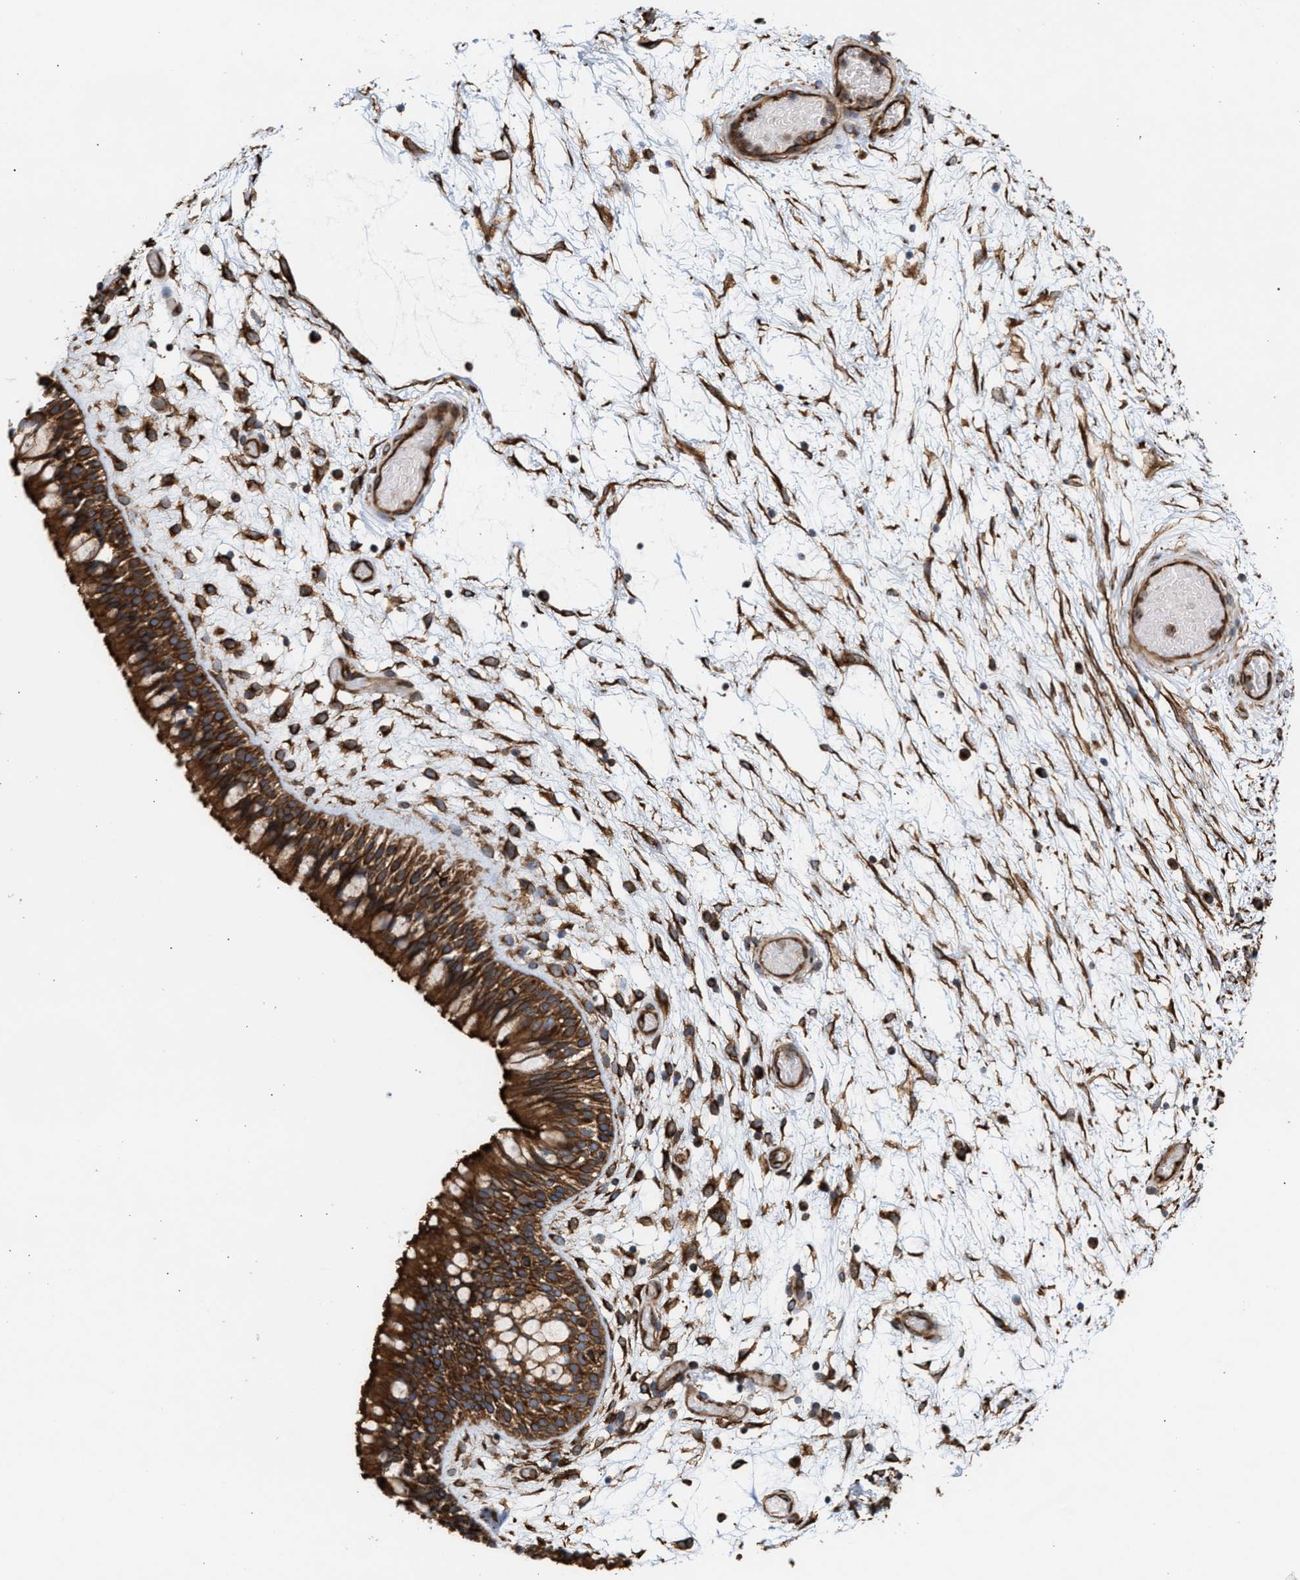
{"staining": {"intensity": "strong", "quantity": ">75%", "location": "cytoplasmic/membranous,nuclear"}, "tissue": "nasopharynx", "cell_type": "Respiratory epithelial cells", "image_type": "normal", "snomed": [{"axis": "morphology", "description": "Normal tissue, NOS"}, {"axis": "morphology", "description": "Inflammation, NOS"}, {"axis": "topography", "description": "Nasopharynx"}], "caption": "This histopathology image displays immunohistochemistry staining of benign nasopharynx, with high strong cytoplasmic/membranous,nuclear staining in approximately >75% of respiratory epithelial cells.", "gene": "EPS15L1", "patient": {"sex": "male", "age": 48}}